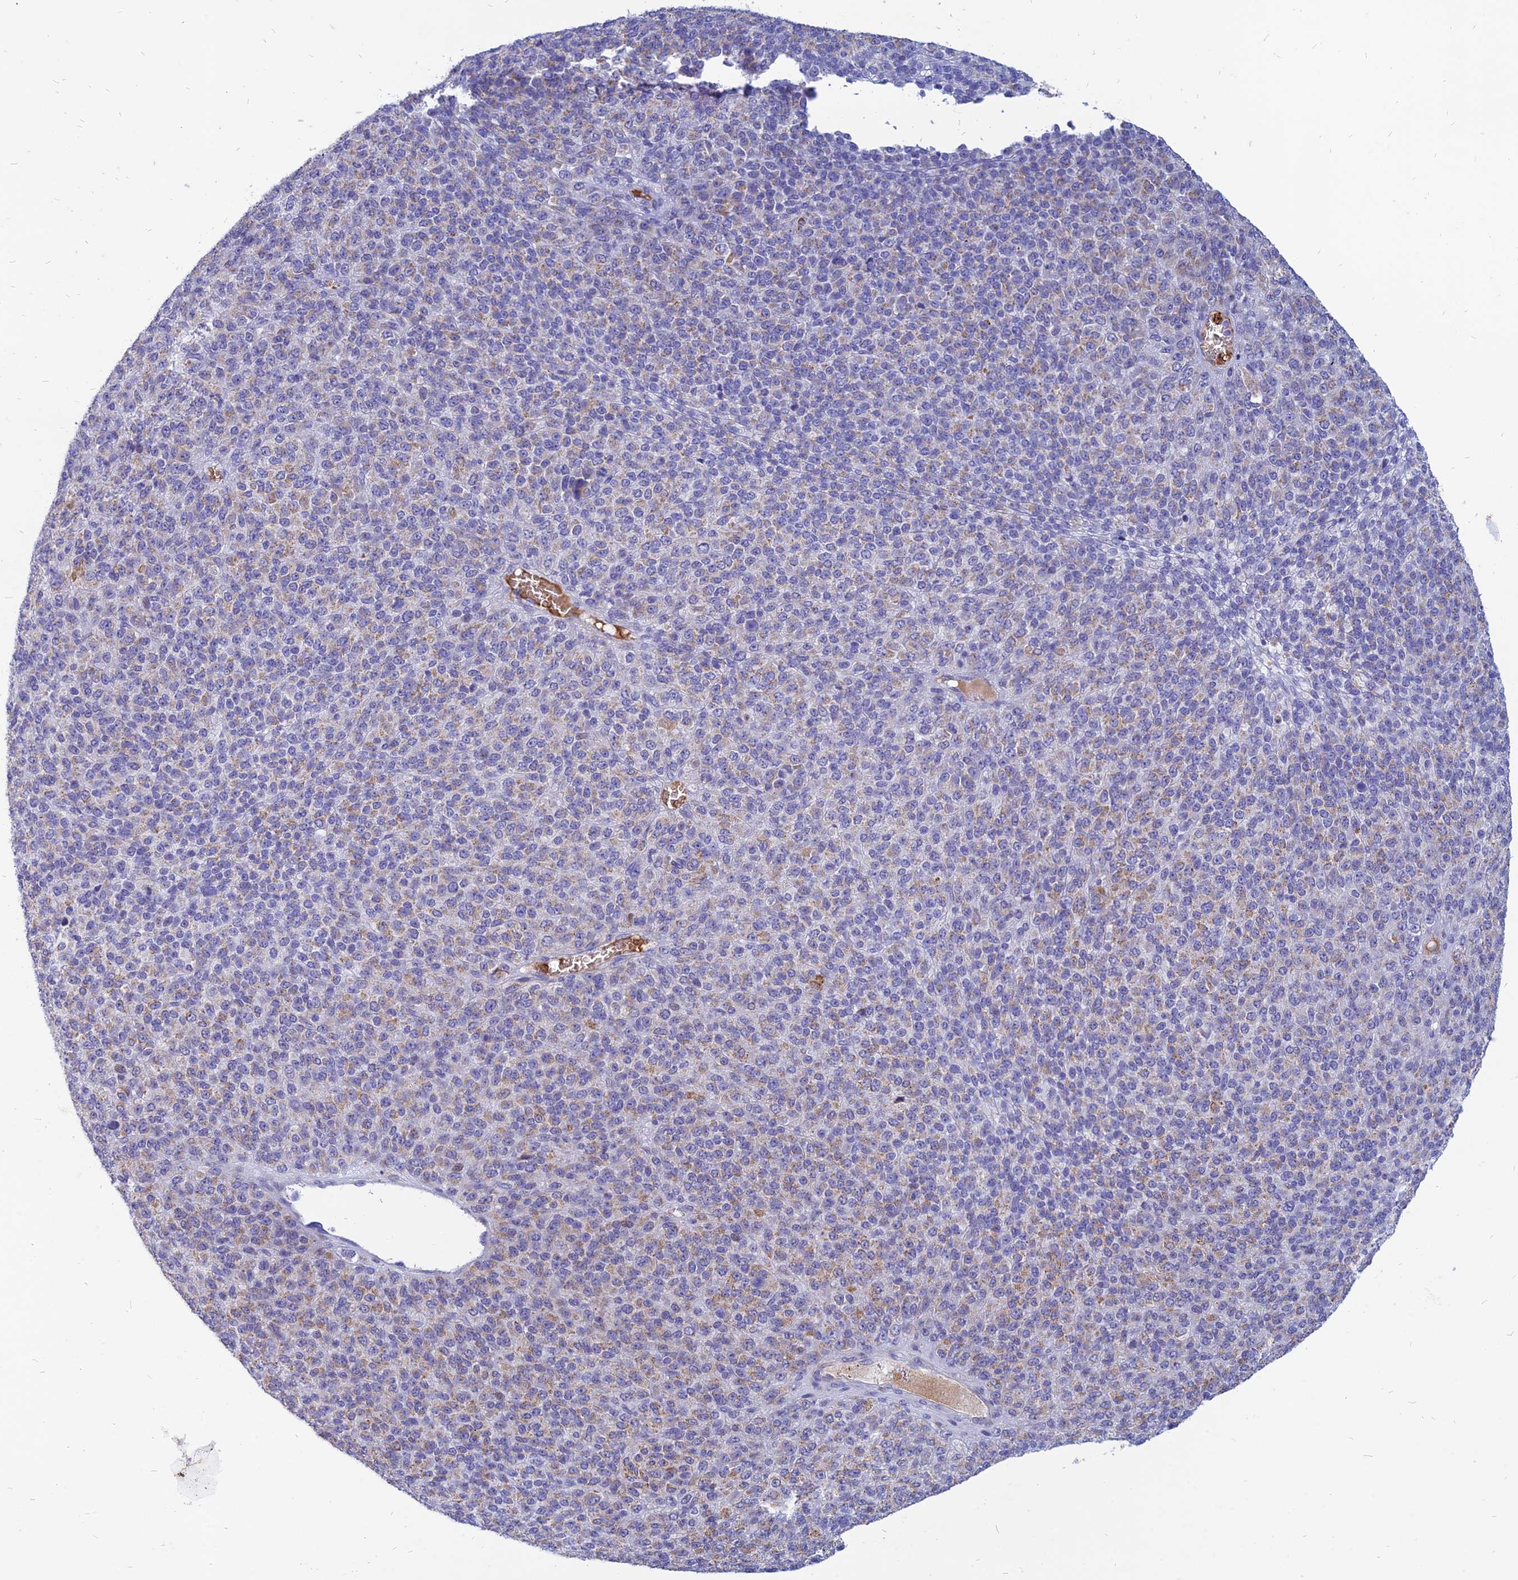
{"staining": {"intensity": "moderate", "quantity": "<25%", "location": "cytoplasmic/membranous"}, "tissue": "melanoma", "cell_type": "Tumor cells", "image_type": "cancer", "snomed": [{"axis": "morphology", "description": "Malignant melanoma, Metastatic site"}, {"axis": "topography", "description": "Brain"}], "caption": "A brown stain highlights moderate cytoplasmic/membranous expression of a protein in melanoma tumor cells.", "gene": "HHAT", "patient": {"sex": "female", "age": 56}}